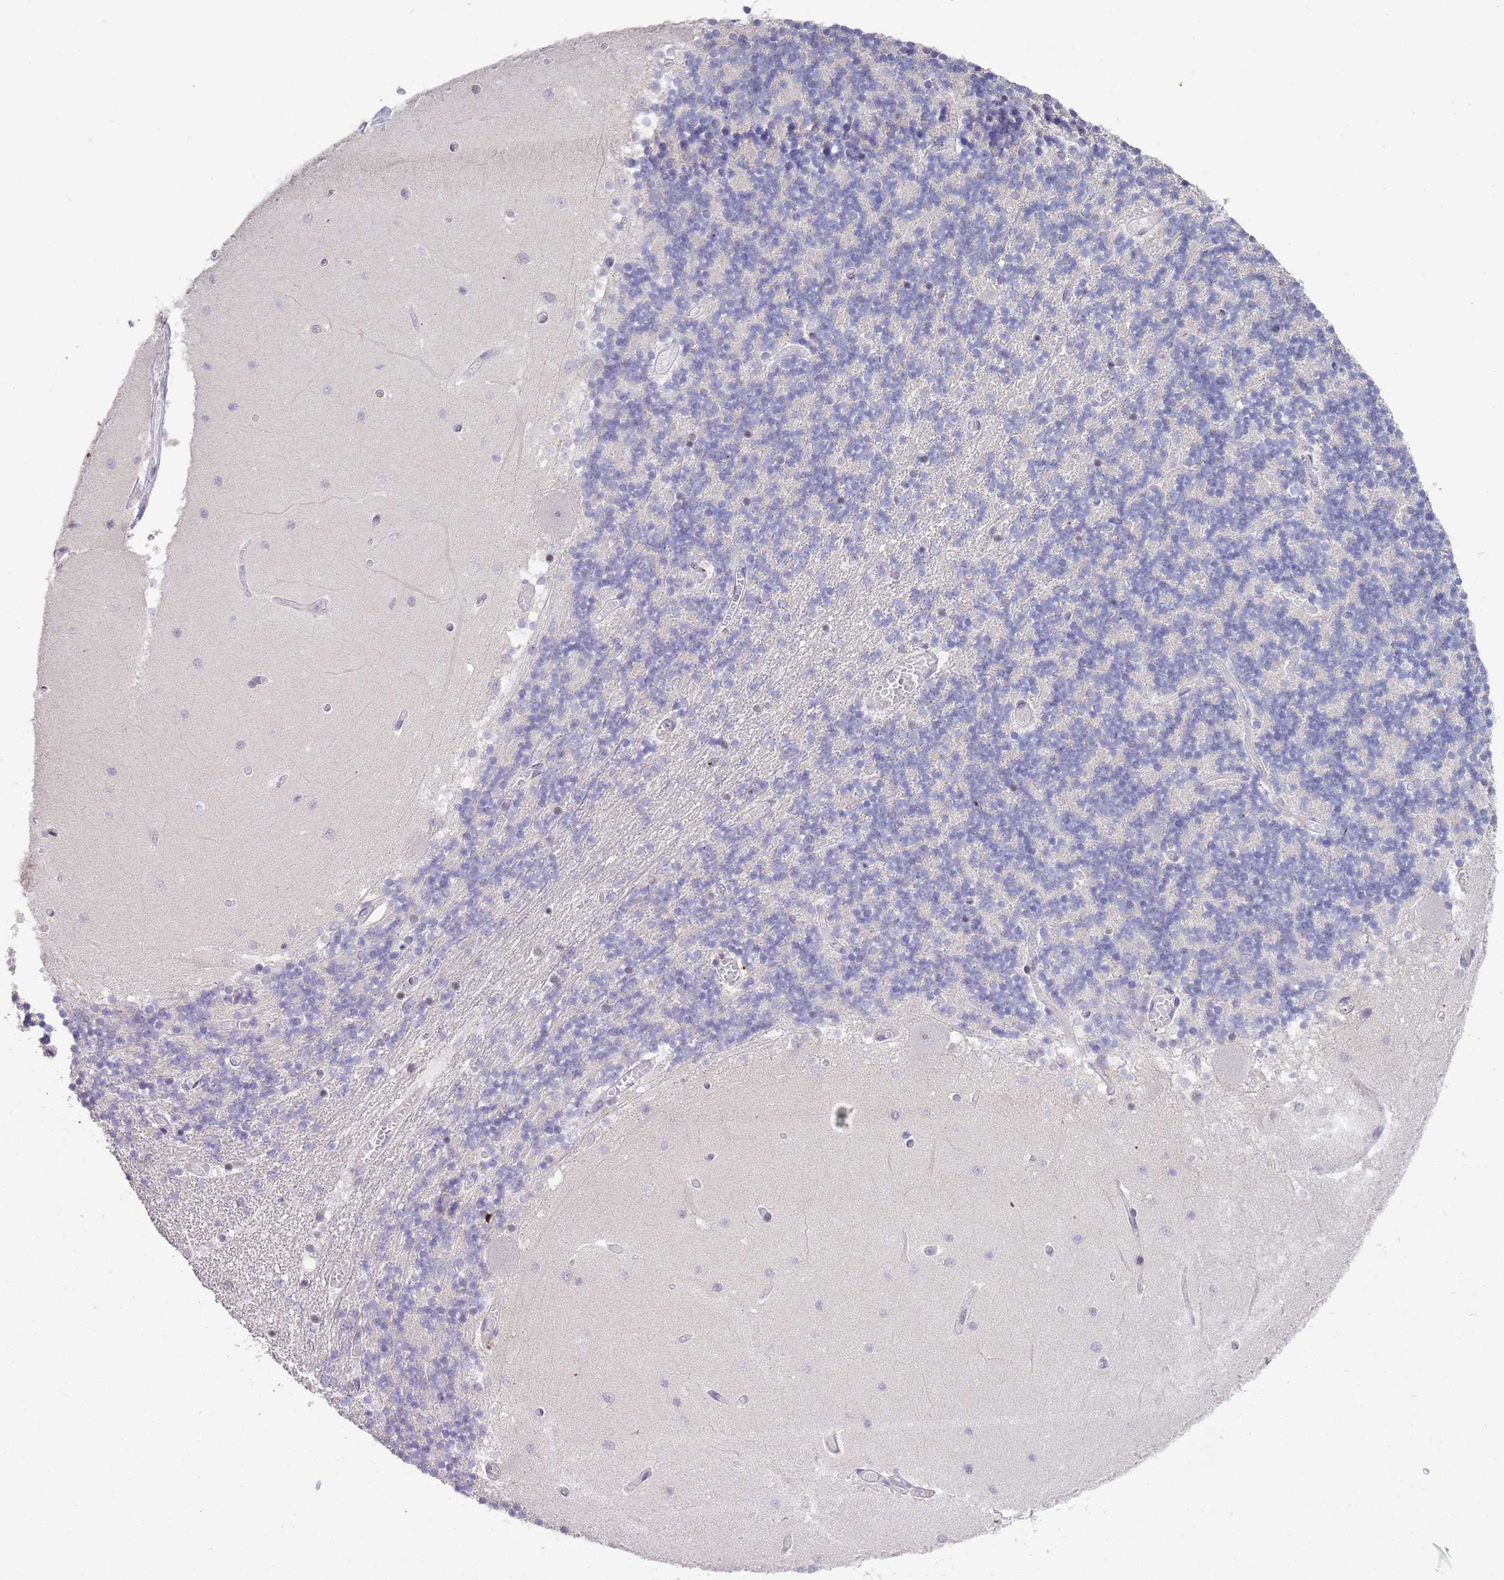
{"staining": {"intensity": "negative", "quantity": "none", "location": "none"}, "tissue": "cerebellum", "cell_type": "Cells in granular layer", "image_type": "normal", "snomed": [{"axis": "morphology", "description": "Normal tissue, NOS"}, {"axis": "topography", "description": "Cerebellum"}], "caption": "Immunohistochemistry image of benign human cerebellum stained for a protein (brown), which shows no positivity in cells in granular layer.", "gene": "ENSG00000271254", "patient": {"sex": "female", "age": 28}}